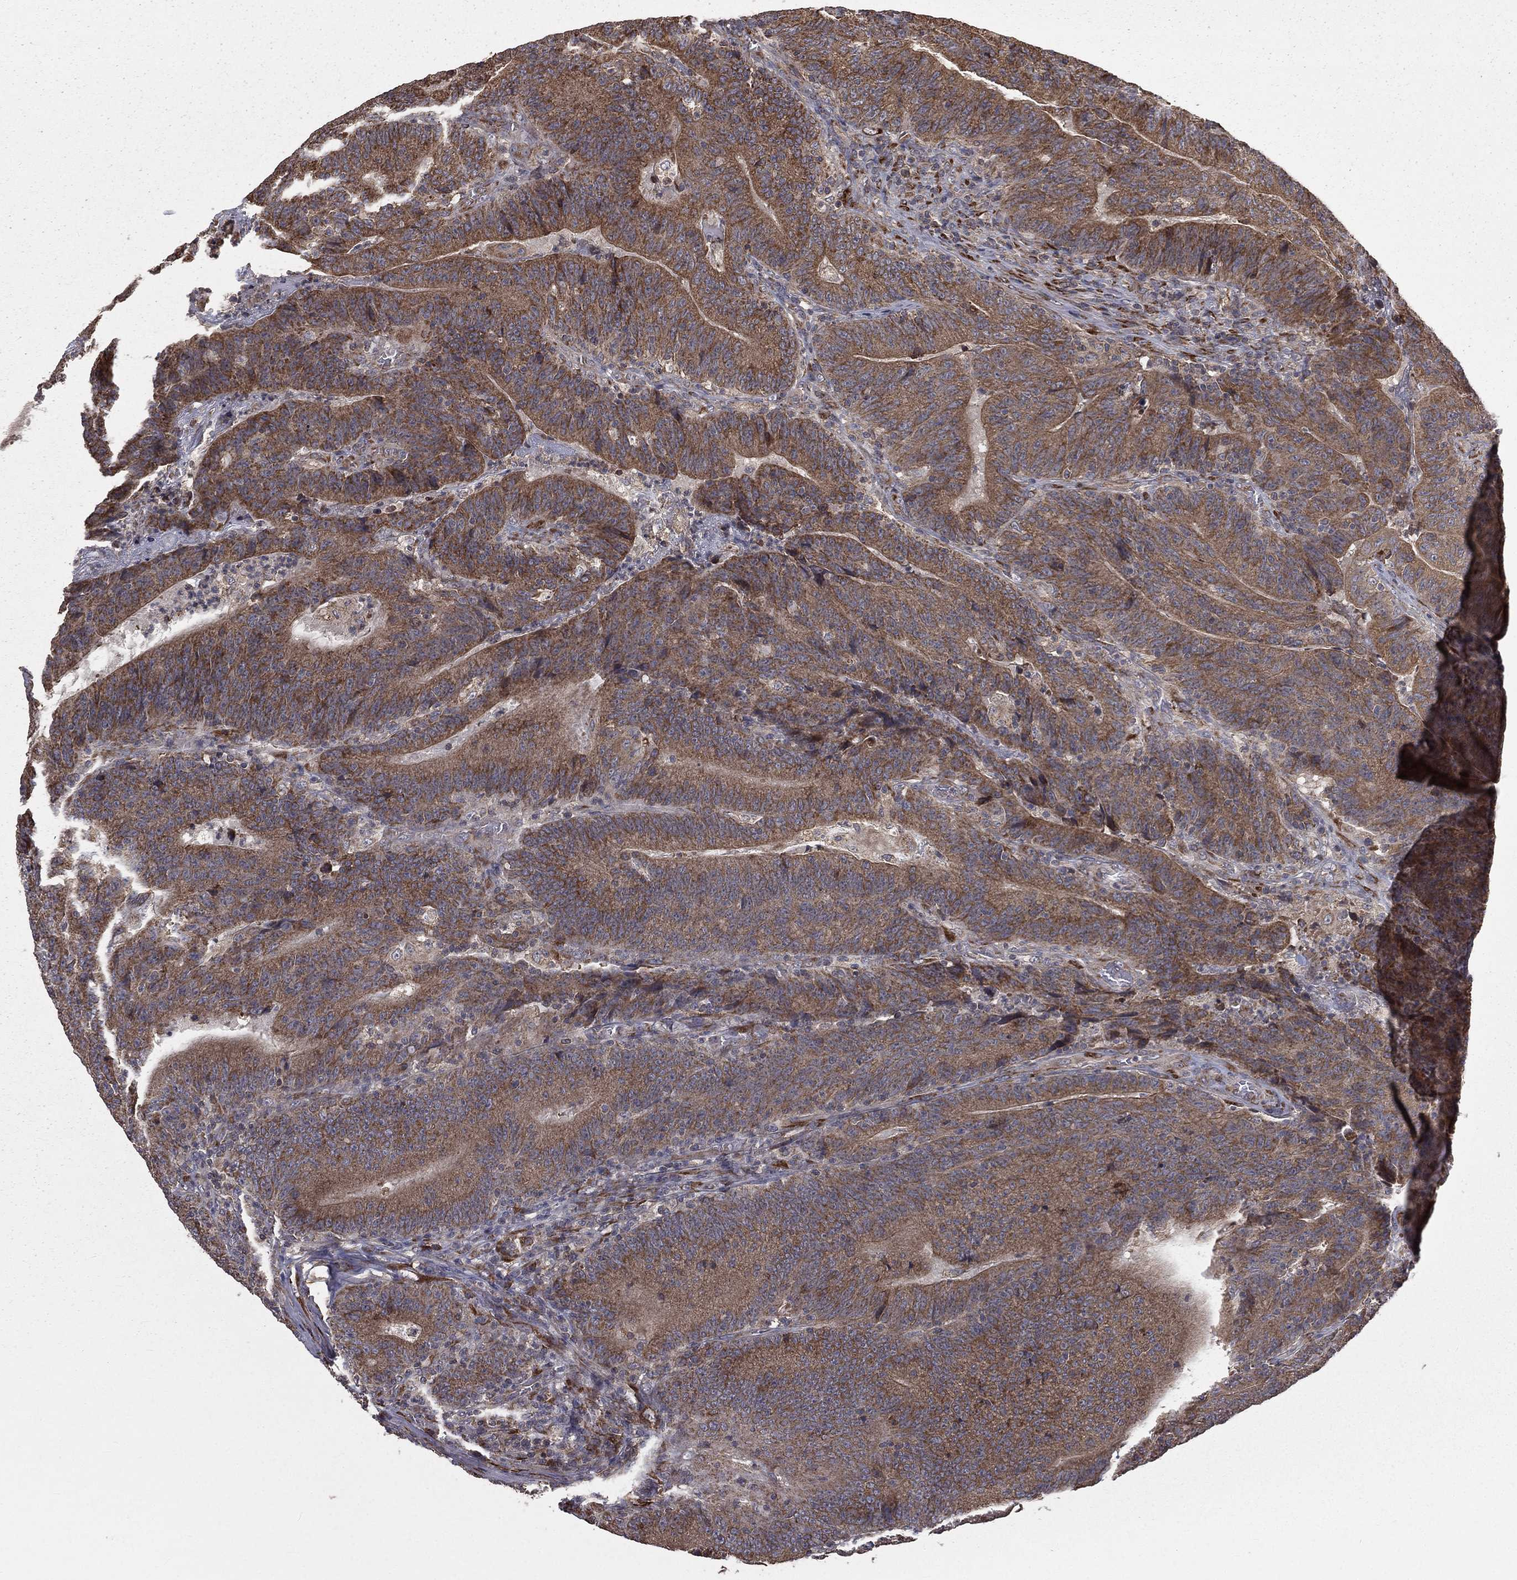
{"staining": {"intensity": "moderate", "quantity": ">75%", "location": "cytoplasmic/membranous"}, "tissue": "colorectal cancer", "cell_type": "Tumor cells", "image_type": "cancer", "snomed": [{"axis": "morphology", "description": "Adenocarcinoma, NOS"}, {"axis": "topography", "description": "Colon"}], "caption": "Colorectal adenocarcinoma tissue demonstrates moderate cytoplasmic/membranous staining in about >75% of tumor cells", "gene": "OLFML1", "patient": {"sex": "female", "age": 75}}